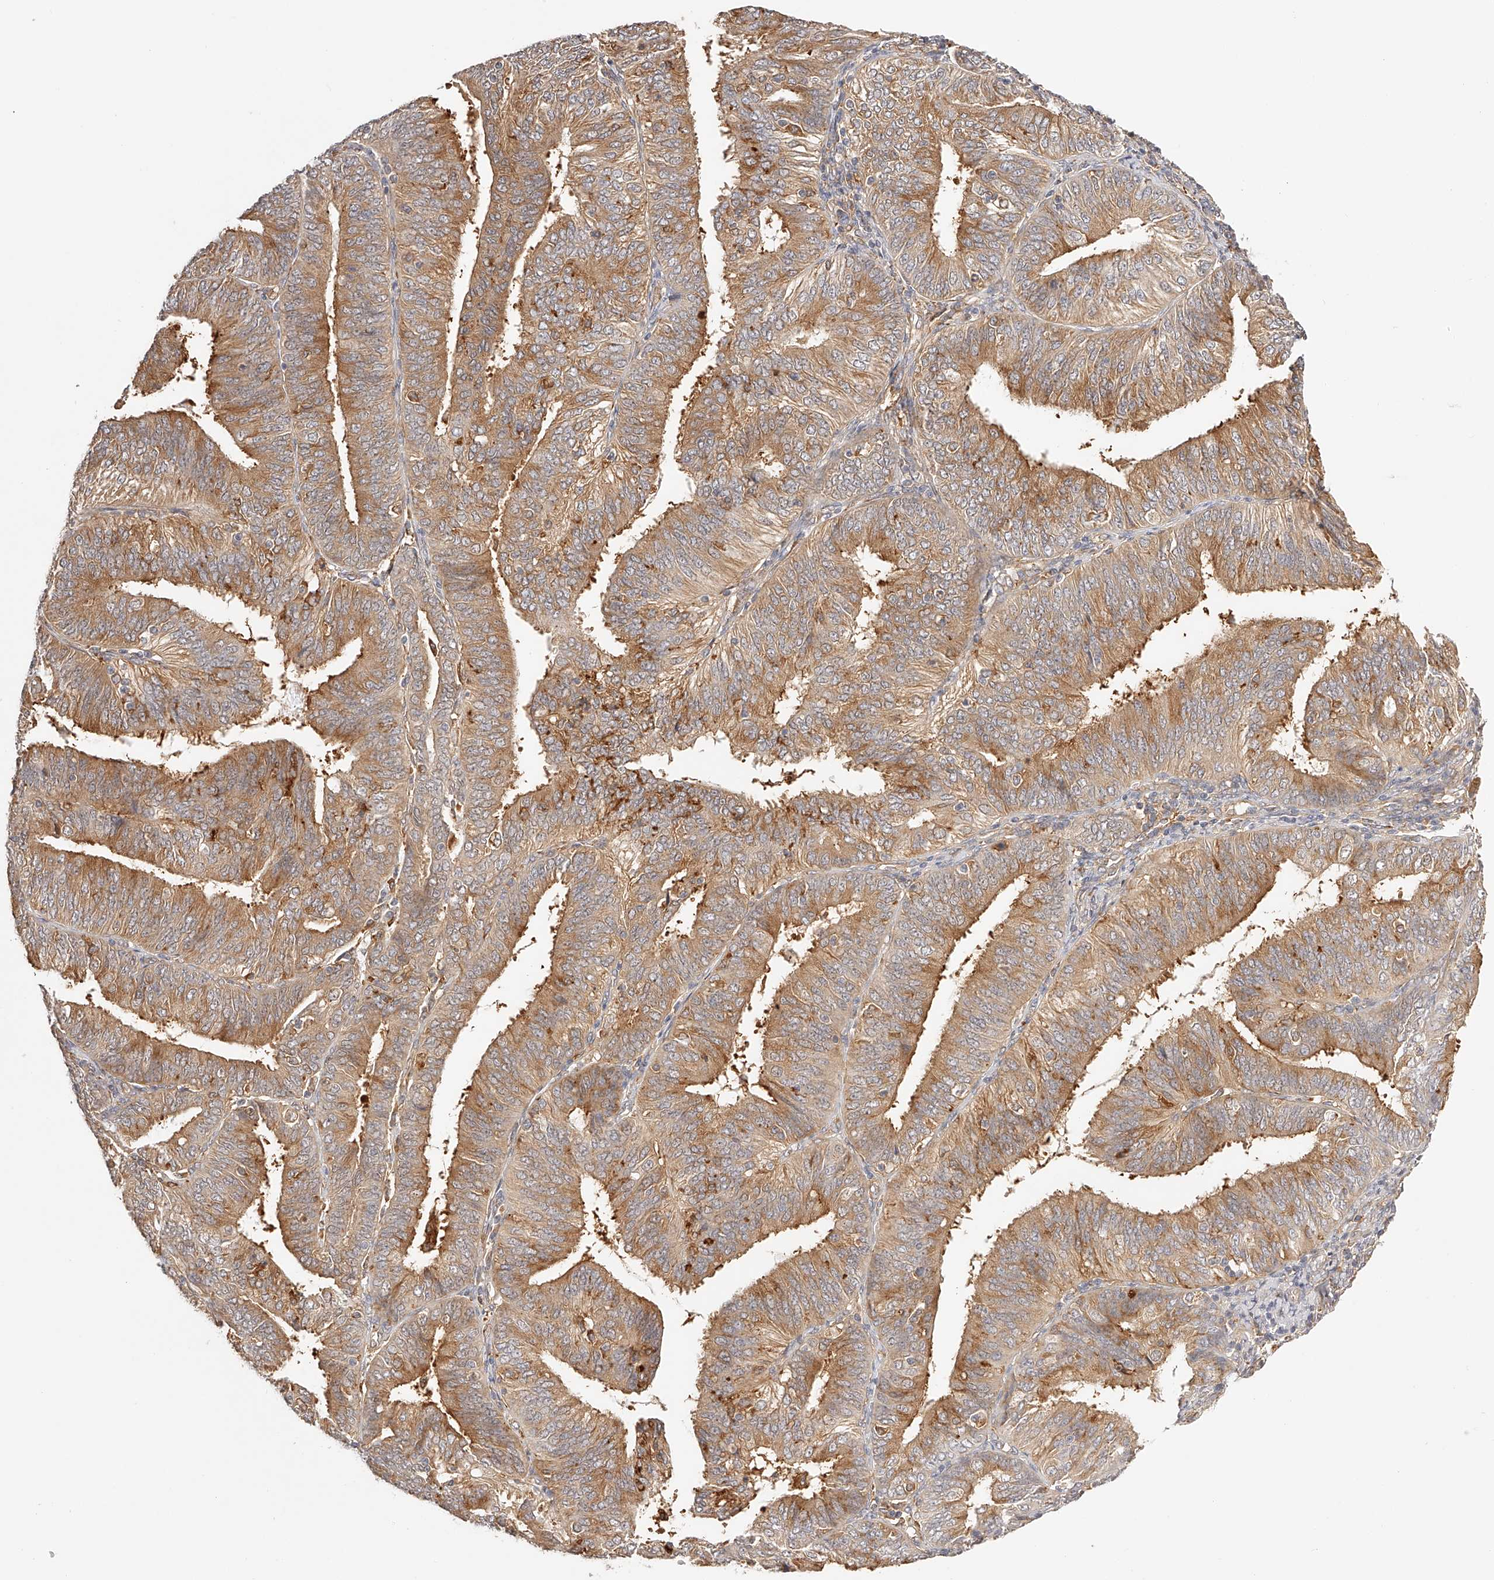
{"staining": {"intensity": "moderate", "quantity": ">75%", "location": "cytoplasmic/membranous"}, "tissue": "endometrial cancer", "cell_type": "Tumor cells", "image_type": "cancer", "snomed": [{"axis": "morphology", "description": "Adenocarcinoma, NOS"}, {"axis": "topography", "description": "Endometrium"}], "caption": "This photomicrograph exhibits endometrial adenocarcinoma stained with immunohistochemistry (IHC) to label a protein in brown. The cytoplasmic/membranous of tumor cells show moderate positivity for the protein. Nuclei are counter-stained blue.", "gene": "SYNC", "patient": {"sex": "female", "age": 58}}